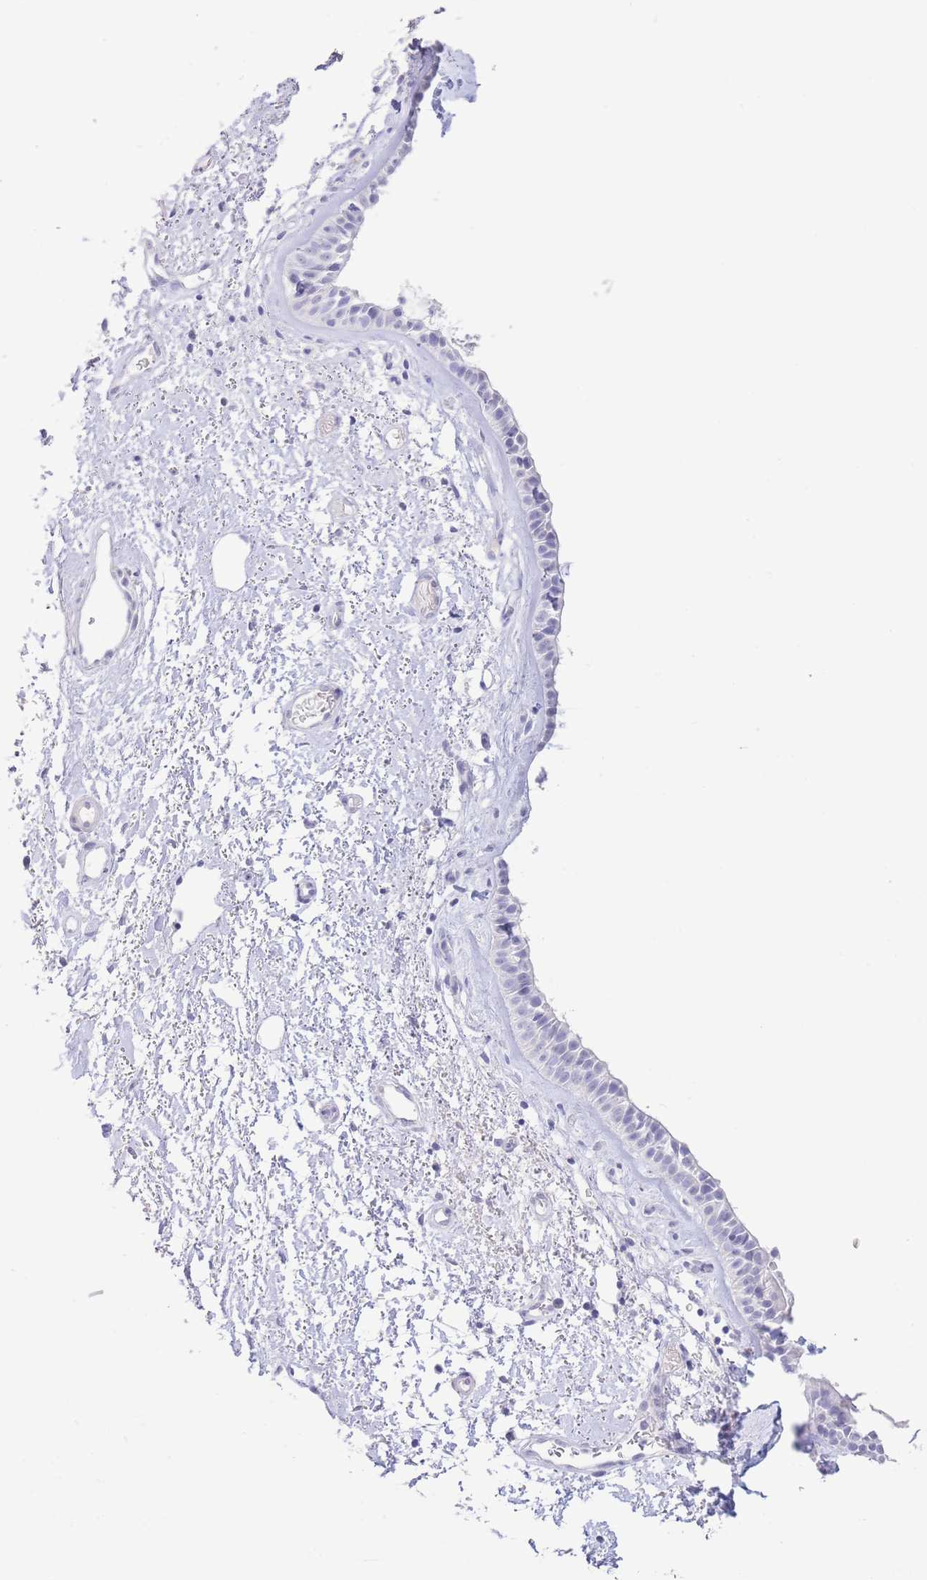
{"staining": {"intensity": "negative", "quantity": "none", "location": "none"}, "tissue": "nasopharynx", "cell_type": "Respiratory epithelial cells", "image_type": "normal", "snomed": [{"axis": "morphology", "description": "Normal tissue, NOS"}, {"axis": "topography", "description": "Cartilage tissue"}, {"axis": "topography", "description": "Nasopharynx"}], "caption": "DAB (3,3'-diaminobenzidine) immunohistochemical staining of benign nasopharynx displays no significant expression in respiratory epithelial cells.", "gene": "PKLR", "patient": {"sex": "male", "age": 56}}